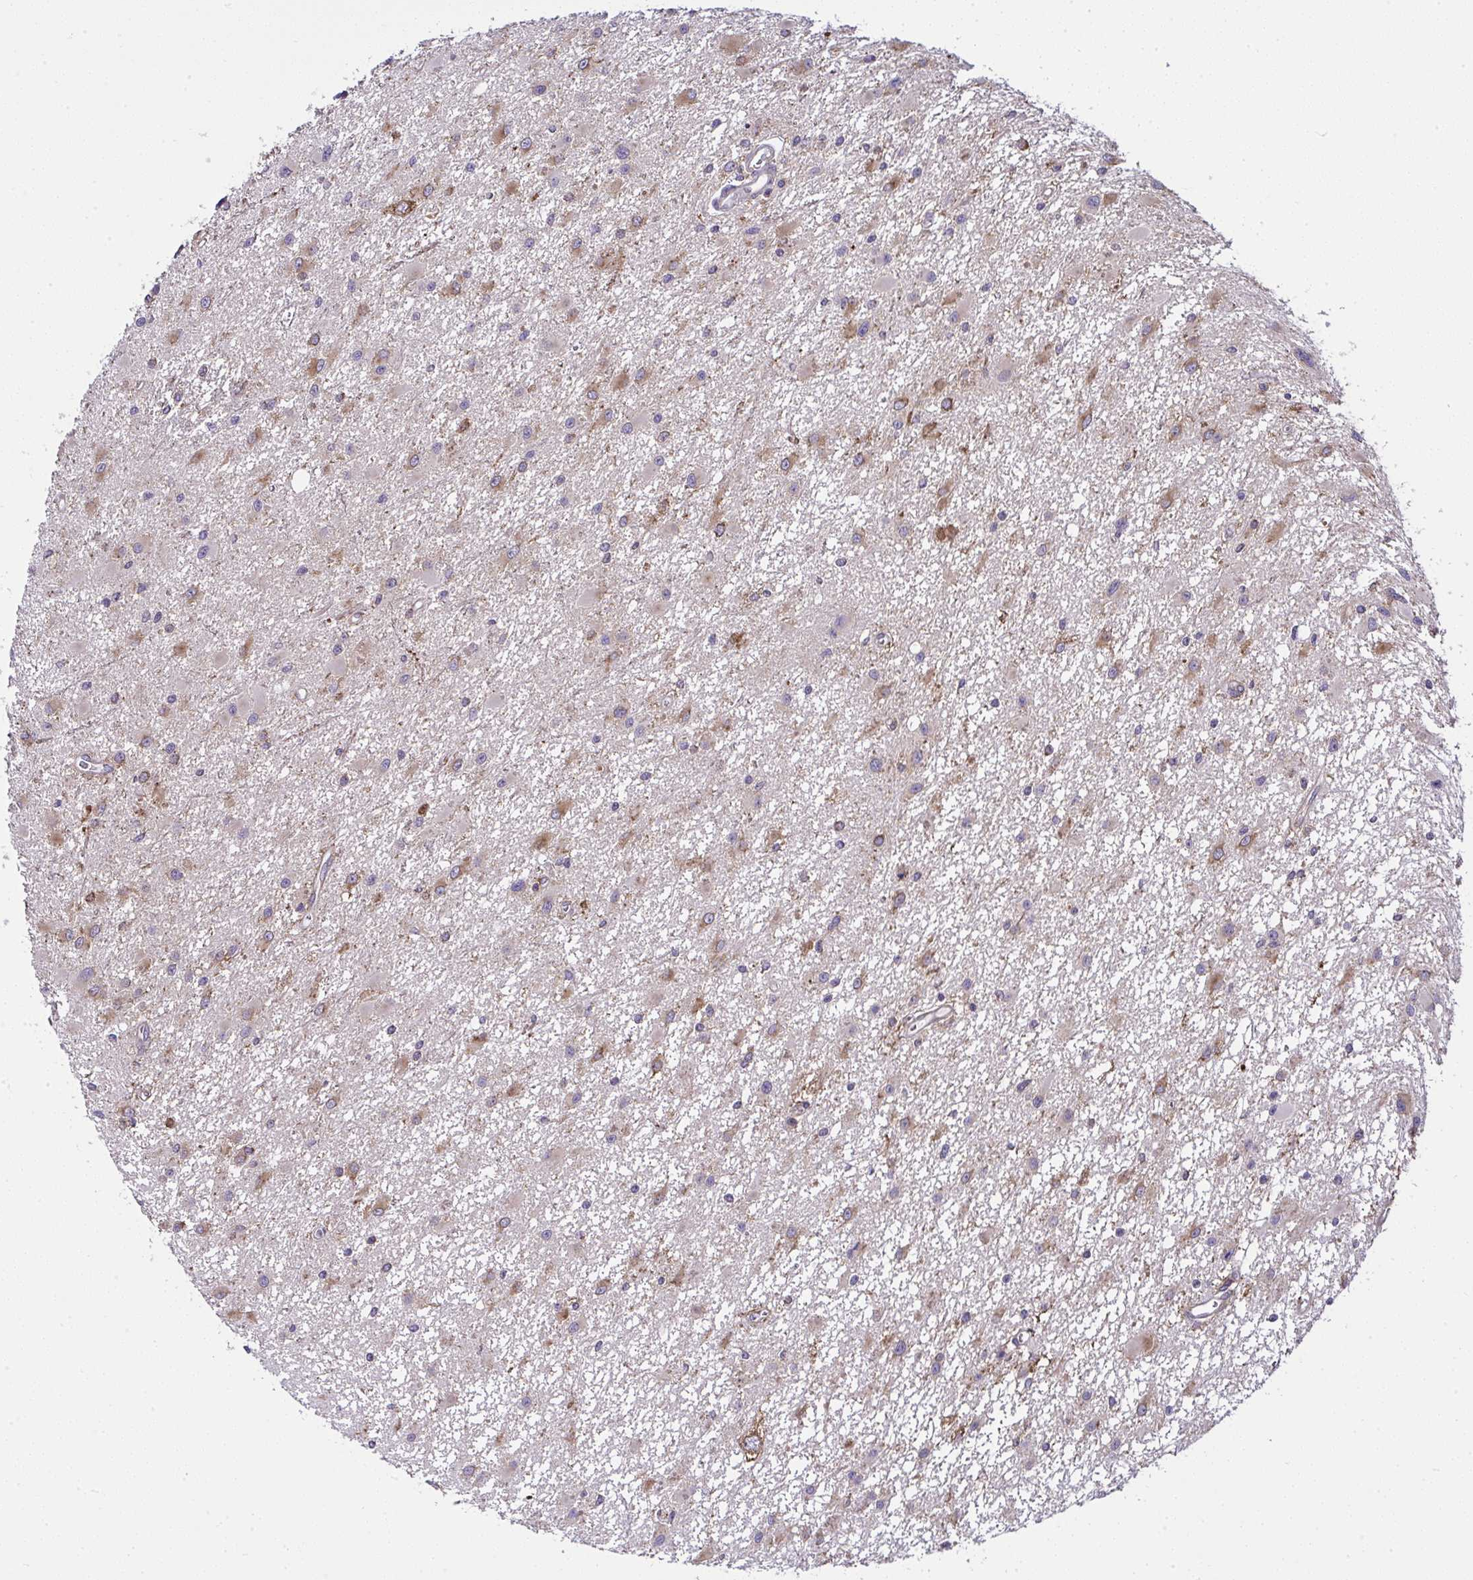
{"staining": {"intensity": "weak", "quantity": "<25%", "location": "cytoplasmic/membranous"}, "tissue": "glioma", "cell_type": "Tumor cells", "image_type": "cancer", "snomed": [{"axis": "morphology", "description": "Glioma, malignant, High grade"}, {"axis": "topography", "description": "Brain"}], "caption": "Immunohistochemistry photomicrograph of neoplastic tissue: malignant high-grade glioma stained with DAB (3,3'-diaminobenzidine) displays no significant protein positivity in tumor cells.", "gene": "RPS7", "patient": {"sex": "male", "age": 54}}